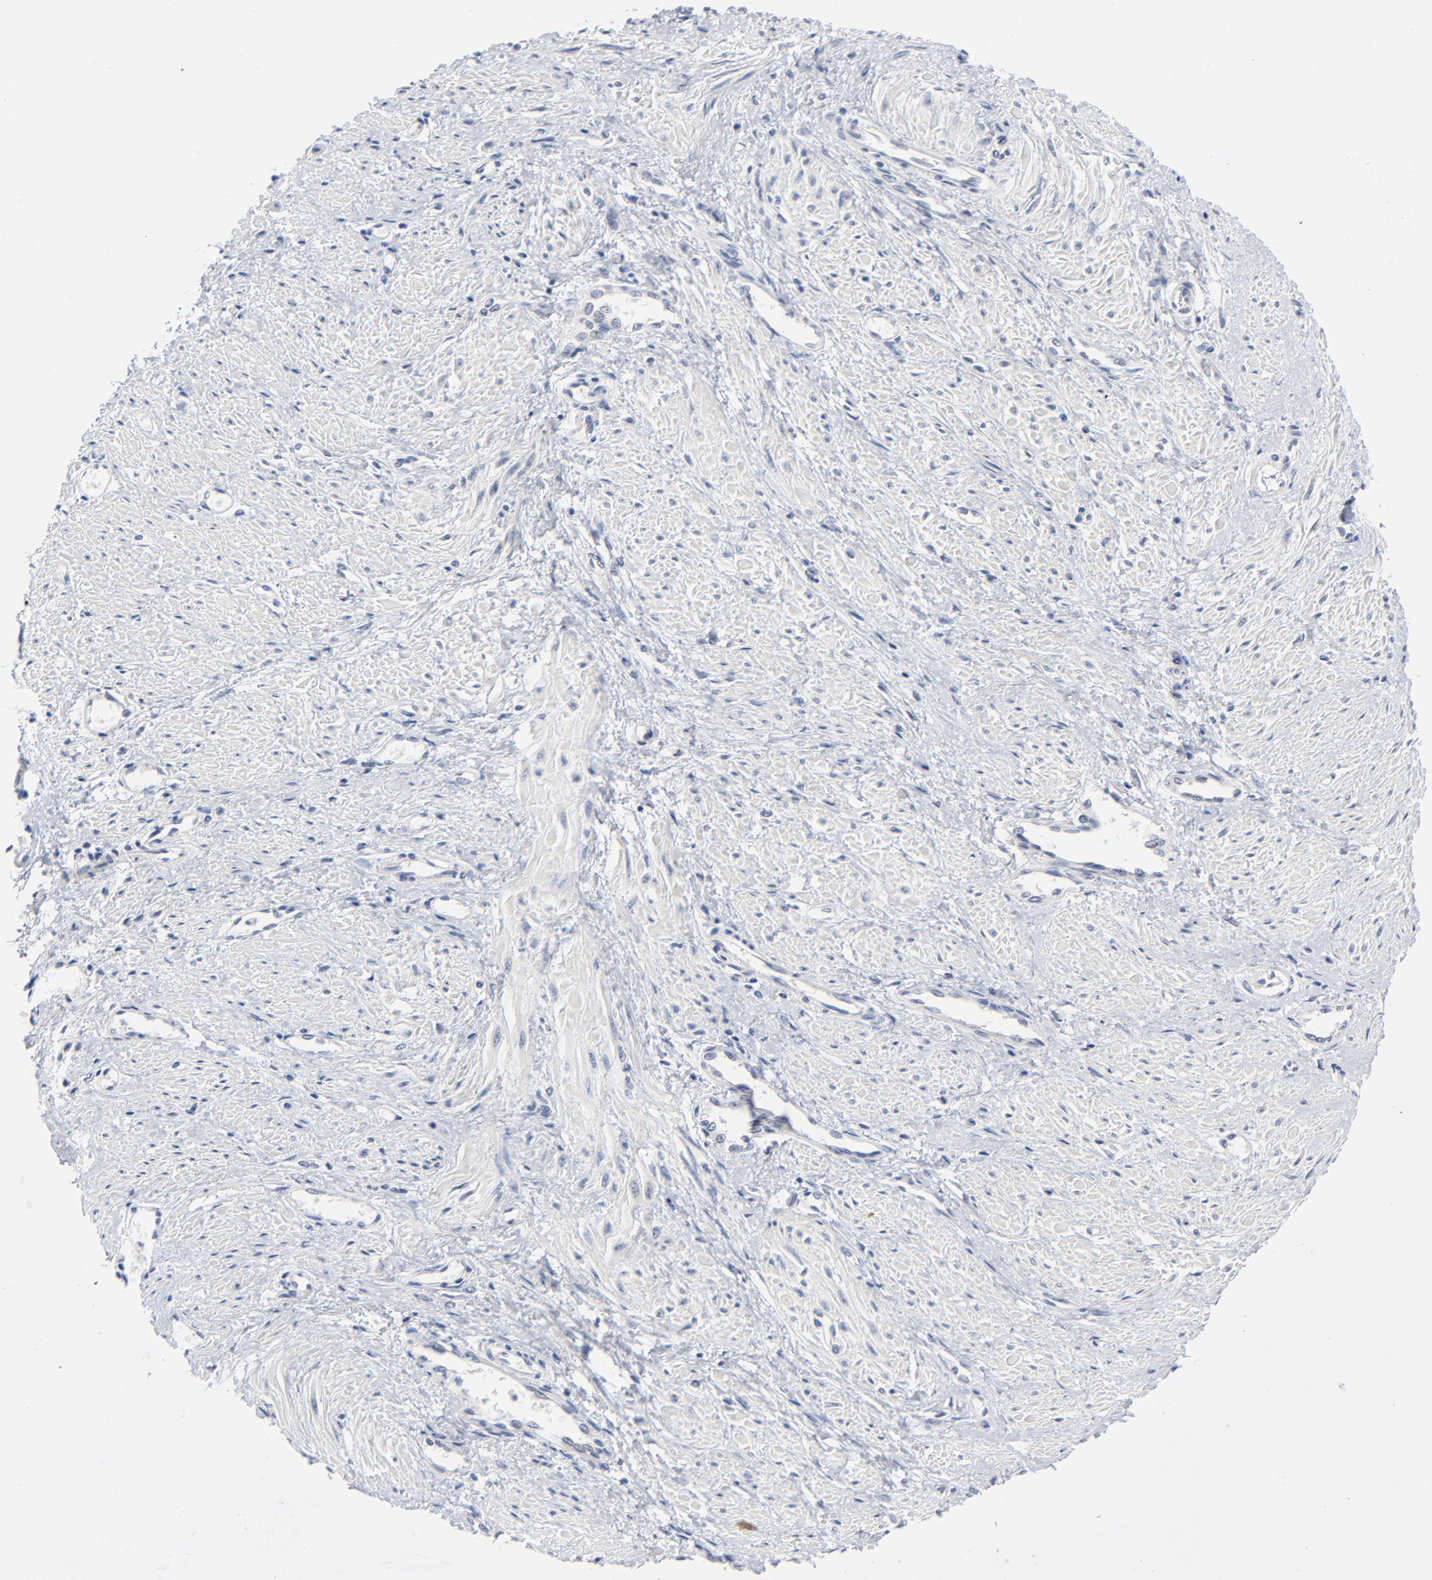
{"staining": {"intensity": "negative", "quantity": "none", "location": "none"}, "tissue": "smooth muscle", "cell_type": "Smooth muscle cells", "image_type": "normal", "snomed": [{"axis": "morphology", "description": "Normal tissue, NOS"}, {"axis": "topography", "description": "Smooth muscle"}, {"axis": "topography", "description": "Uterus"}], "caption": "Histopathology image shows no significant protein positivity in smooth muscle cells of unremarkable smooth muscle. (DAB (3,3'-diaminobenzidine) immunohistochemistry (IHC) visualized using brightfield microscopy, high magnification).", "gene": "RPS6KB1", "patient": {"sex": "female", "age": 39}}